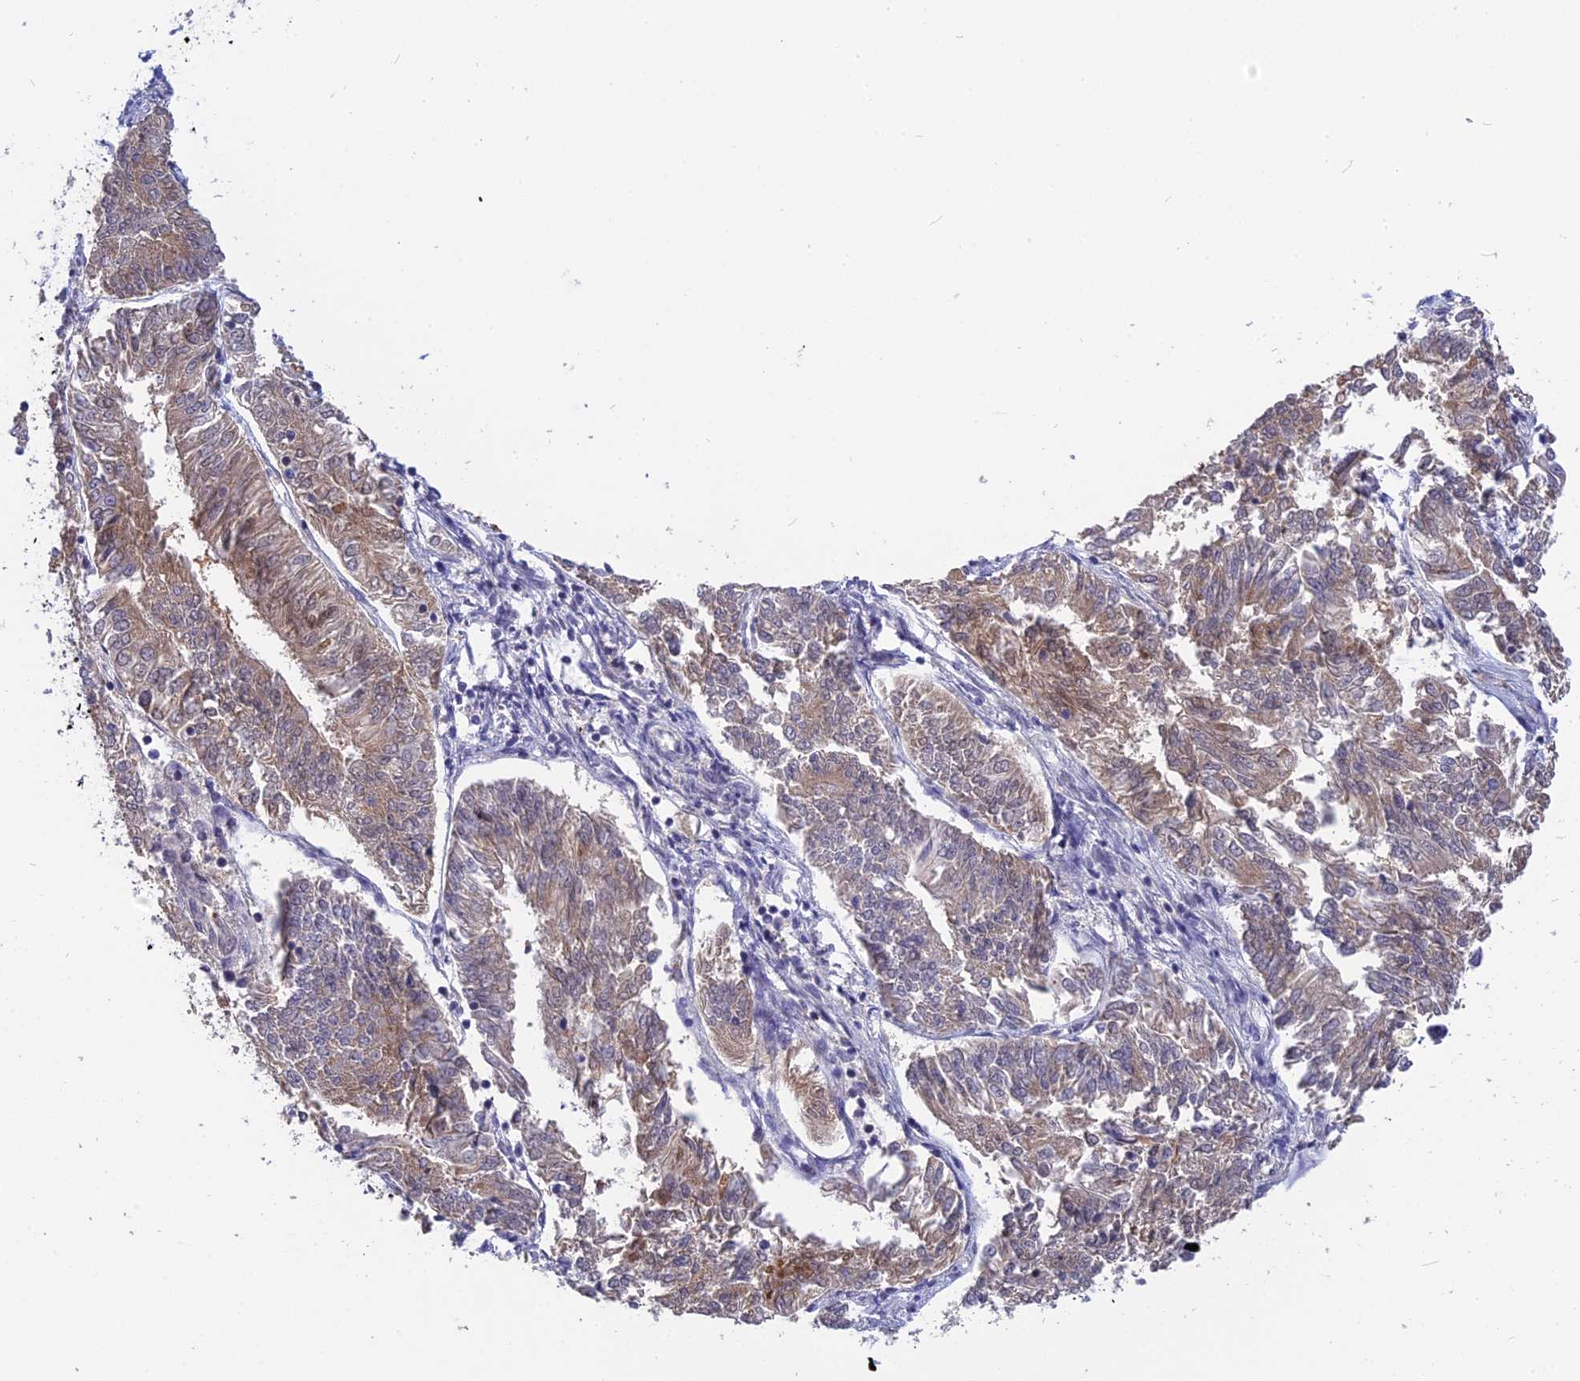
{"staining": {"intensity": "weak", "quantity": "25%-75%", "location": "cytoplasmic/membranous,nuclear"}, "tissue": "endometrial cancer", "cell_type": "Tumor cells", "image_type": "cancer", "snomed": [{"axis": "morphology", "description": "Adenocarcinoma, NOS"}, {"axis": "topography", "description": "Endometrium"}], "caption": "Human endometrial cancer (adenocarcinoma) stained for a protein (brown) displays weak cytoplasmic/membranous and nuclear positive staining in about 25%-75% of tumor cells.", "gene": "KCTD14", "patient": {"sex": "female", "age": 58}}